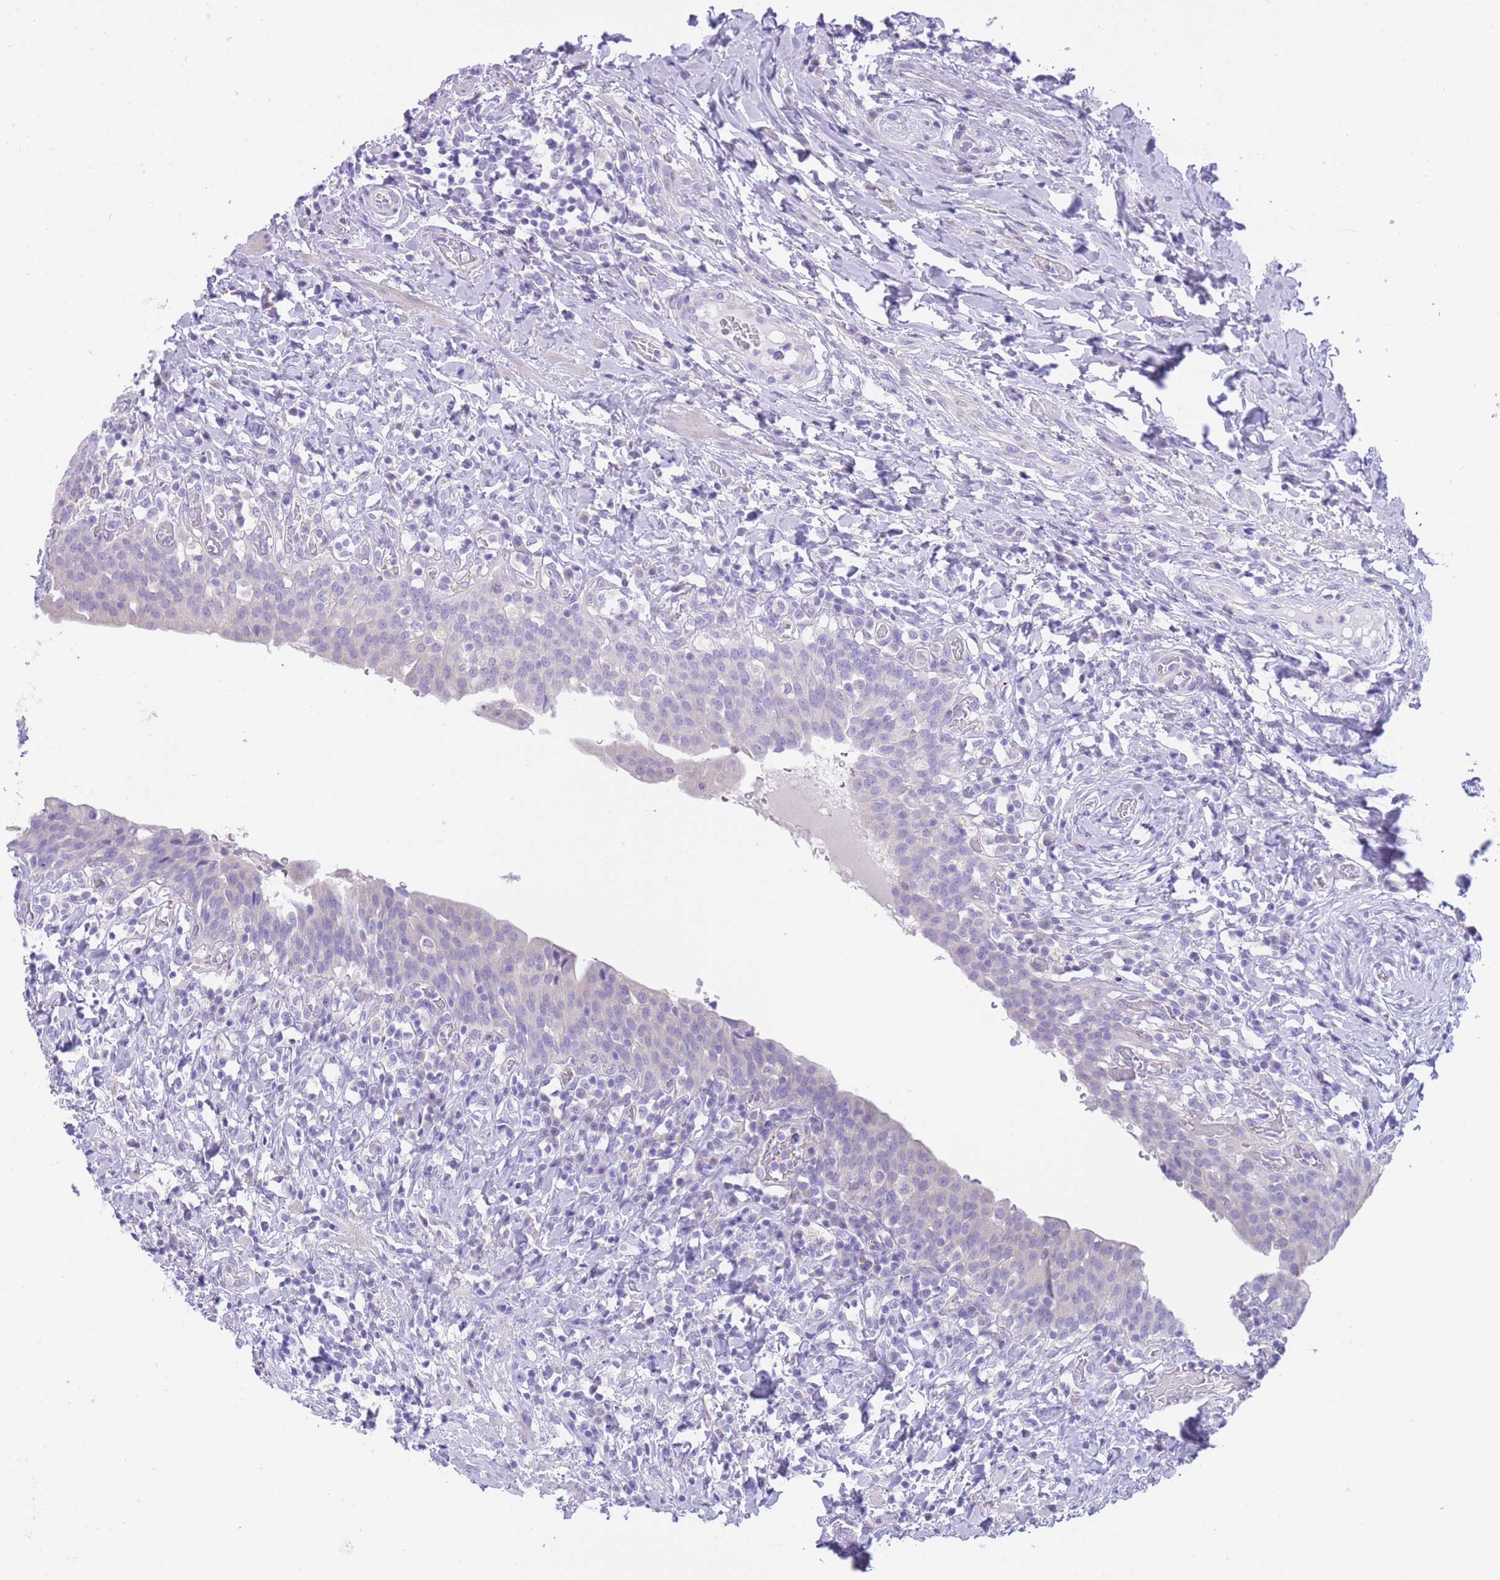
{"staining": {"intensity": "negative", "quantity": "none", "location": "none"}, "tissue": "urinary bladder", "cell_type": "Urothelial cells", "image_type": "normal", "snomed": [{"axis": "morphology", "description": "Normal tissue, NOS"}, {"axis": "morphology", "description": "Inflammation, NOS"}, {"axis": "topography", "description": "Urinary bladder"}], "caption": "High power microscopy histopathology image of an IHC micrograph of normal urinary bladder, revealing no significant positivity in urothelial cells.", "gene": "QTRT1", "patient": {"sex": "male", "age": 64}}